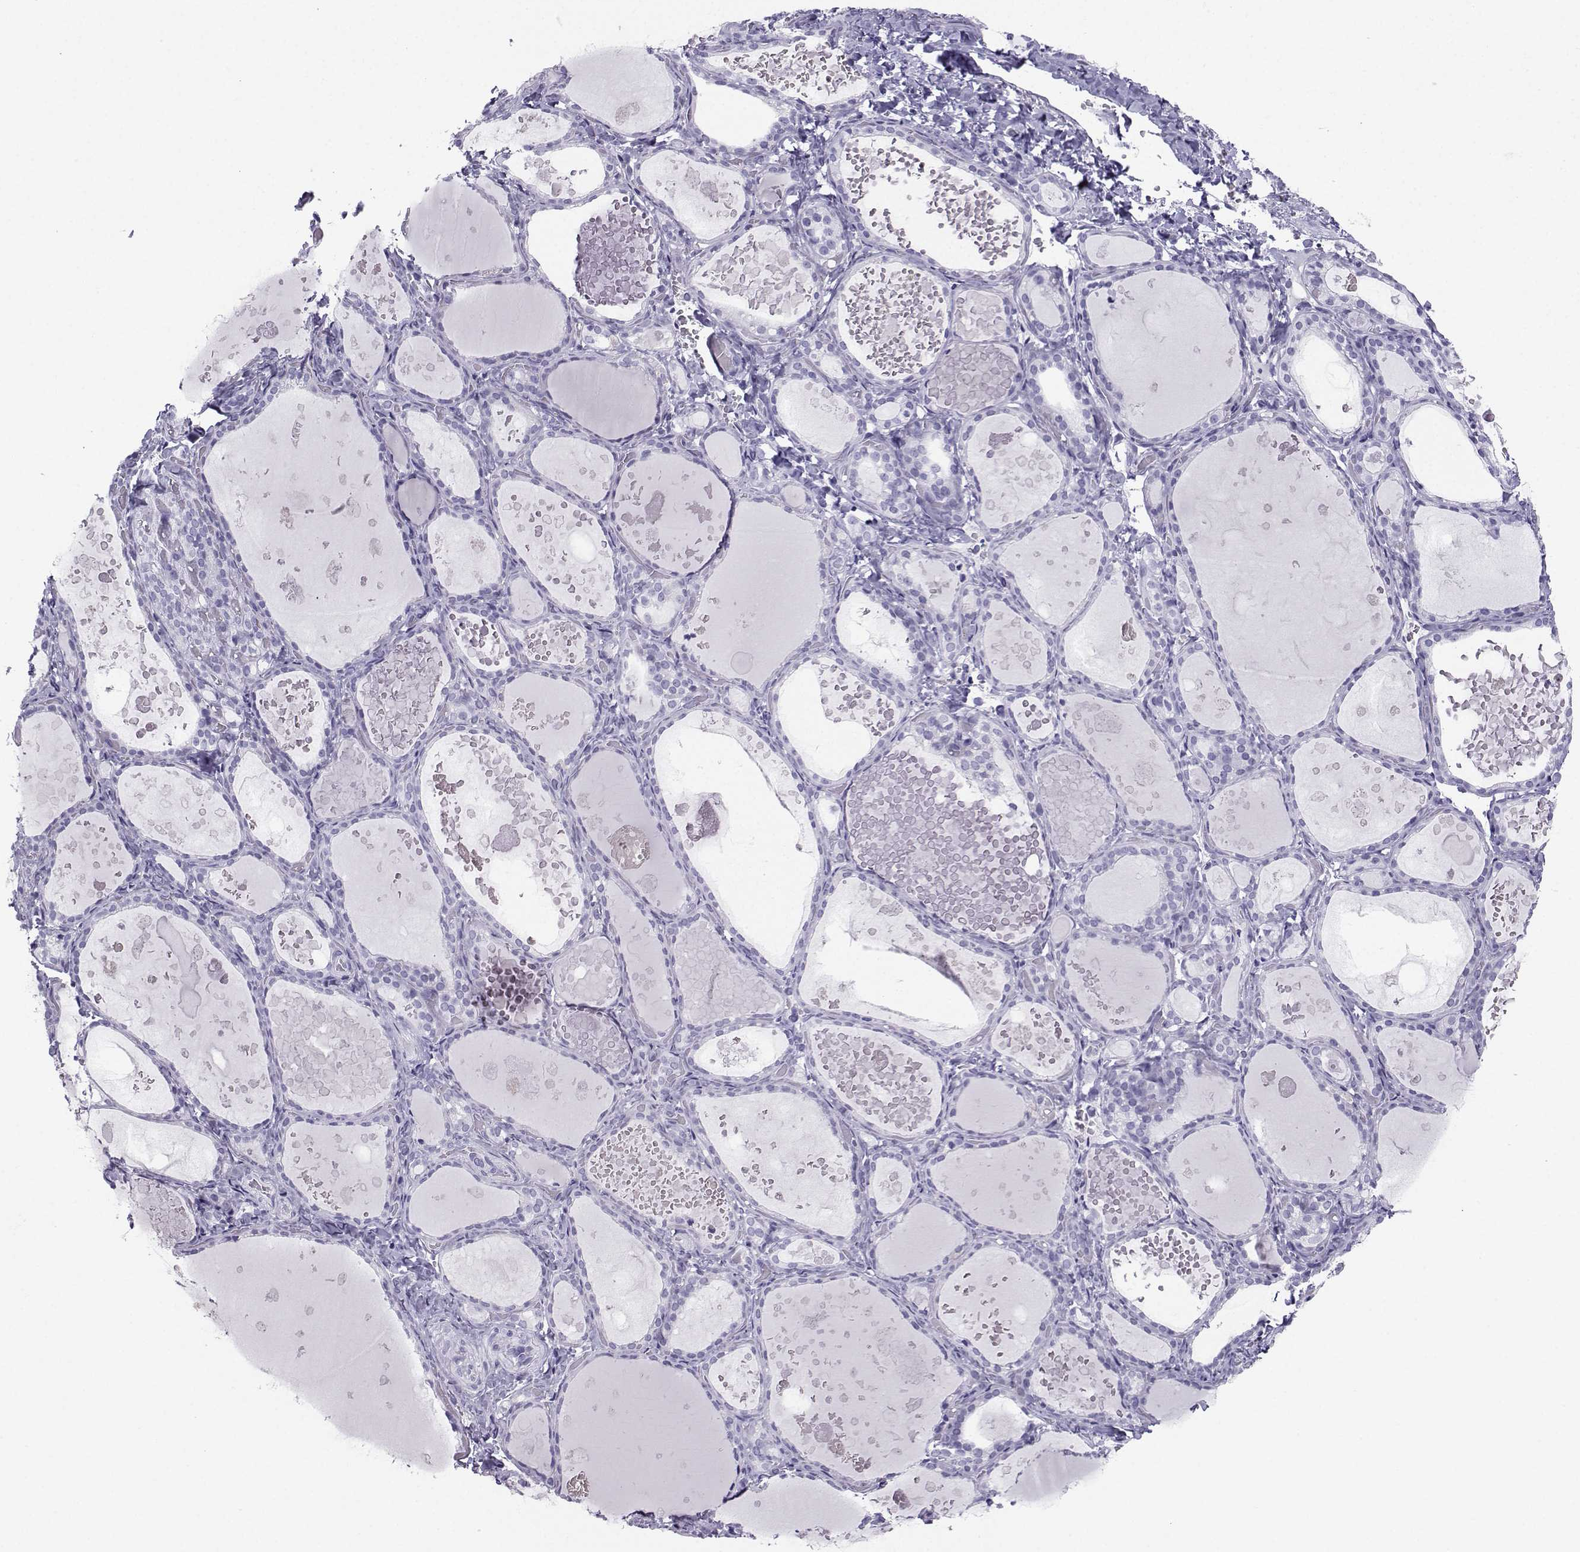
{"staining": {"intensity": "negative", "quantity": "none", "location": "none"}, "tissue": "thyroid gland", "cell_type": "Glandular cells", "image_type": "normal", "snomed": [{"axis": "morphology", "description": "Normal tissue, NOS"}, {"axis": "topography", "description": "Thyroid gland"}], "caption": "Glandular cells show no significant staining in benign thyroid gland. Nuclei are stained in blue.", "gene": "NEFL", "patient": {"sex": "female", "age": 56}}